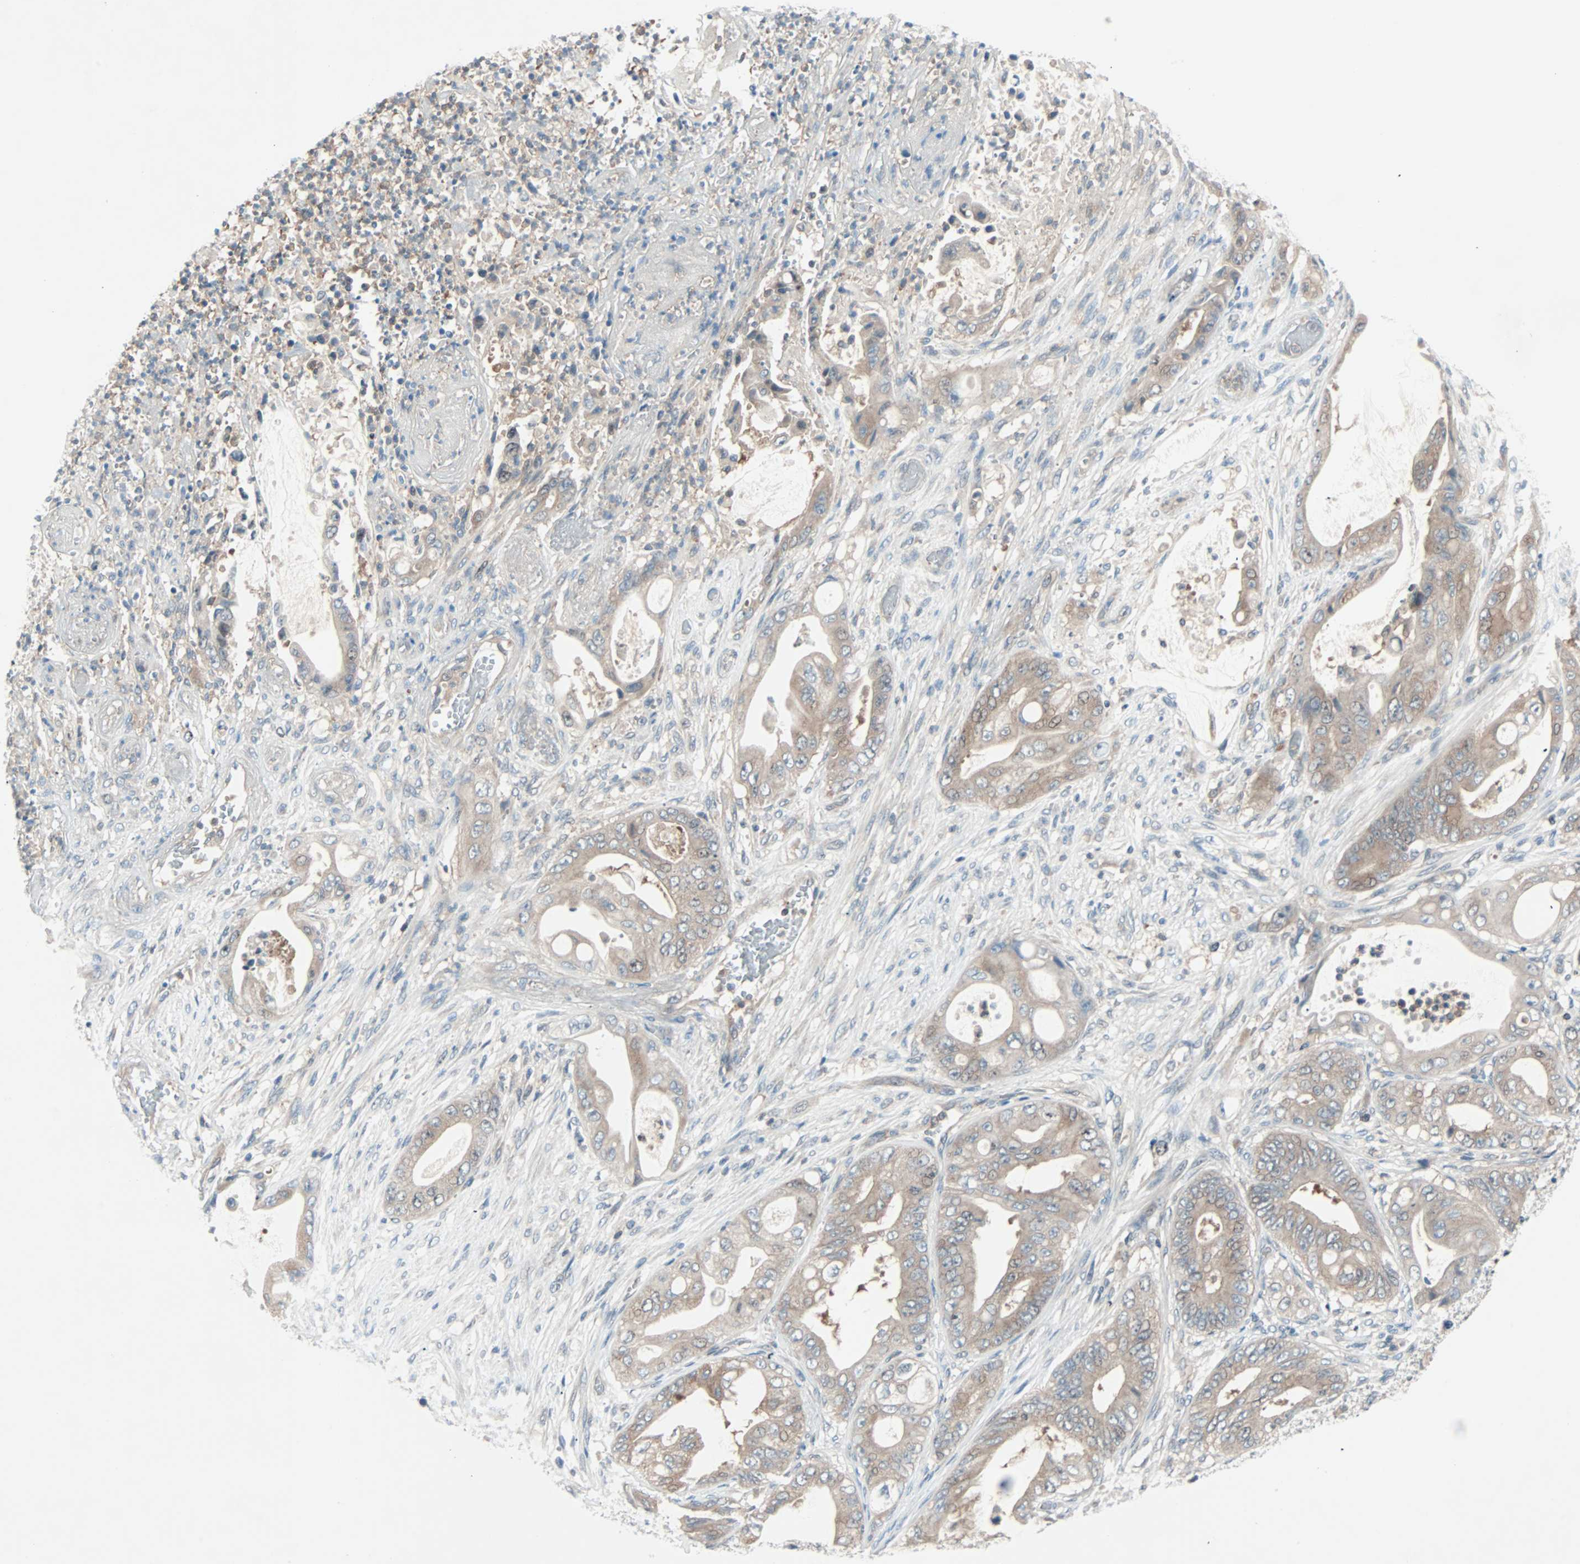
{"staining": {"intensity": "moderate", "quantity": ">75%", "location": "cytoplasmic/membranous"}, "tissue": "stomach cancer", "cell_type": "Tumor cells", "image_type": "cancer", "snomed": [{"axis": "morphology", "description": "Adenocarcinoma, NOS"}, {"axis": "topography", "description": "Stomach"}], "caption": "A micrograph showing moderate cytoplasmic/membranous expression in about >75% of tumor cells in stomach cancer, as visualized by brown immunohistochemical staining.", "gene": "SMIM8", "patient": {"sex": "female", "age": 73}}